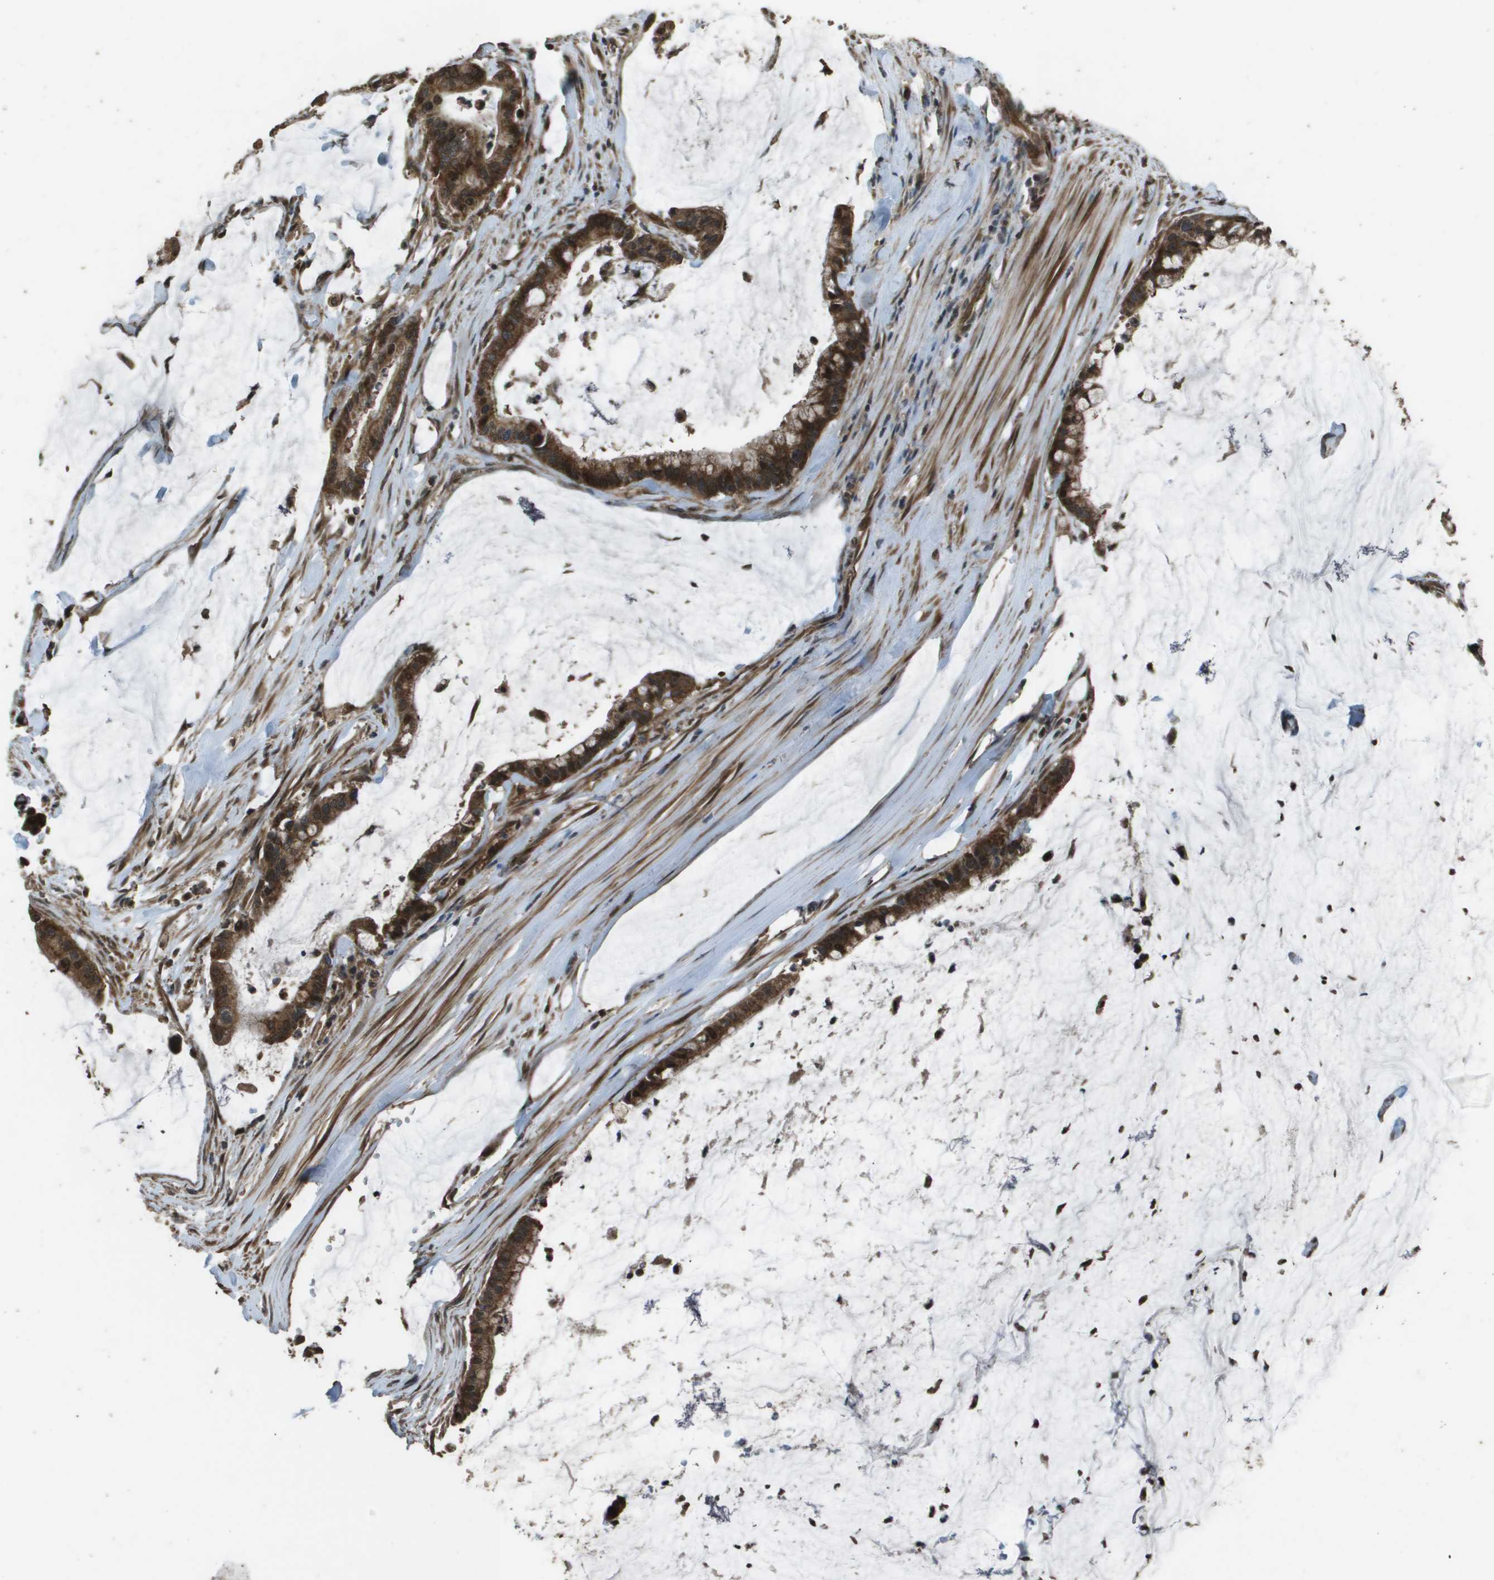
{"staining": {"intensity": "strong", "quantity": ">75%", "location": "cytoplasmic/membranous"}, "tissue": "pancreatic cancer", "cell_type": "Tumor cells", "image_type": "cancer", "snomed": [{"axis": "morphology", "description": "Adenocarcinoma, NOS"}, {"axis": "topography", "description": "Pancreas"}], "caption": "The immunohistochemical stain labels strong cytoplasmic/membranous expression in tumor cells of pancreatic adenocarcinoma tissue. (Stains: DAB (3,3'-diaminobenzidine) in brown, nuclei in blue, Microscopy: brightfield microscopy at high magnification).", "gene": "FIG4", "patient": {"sex": "male", "age": 41}}